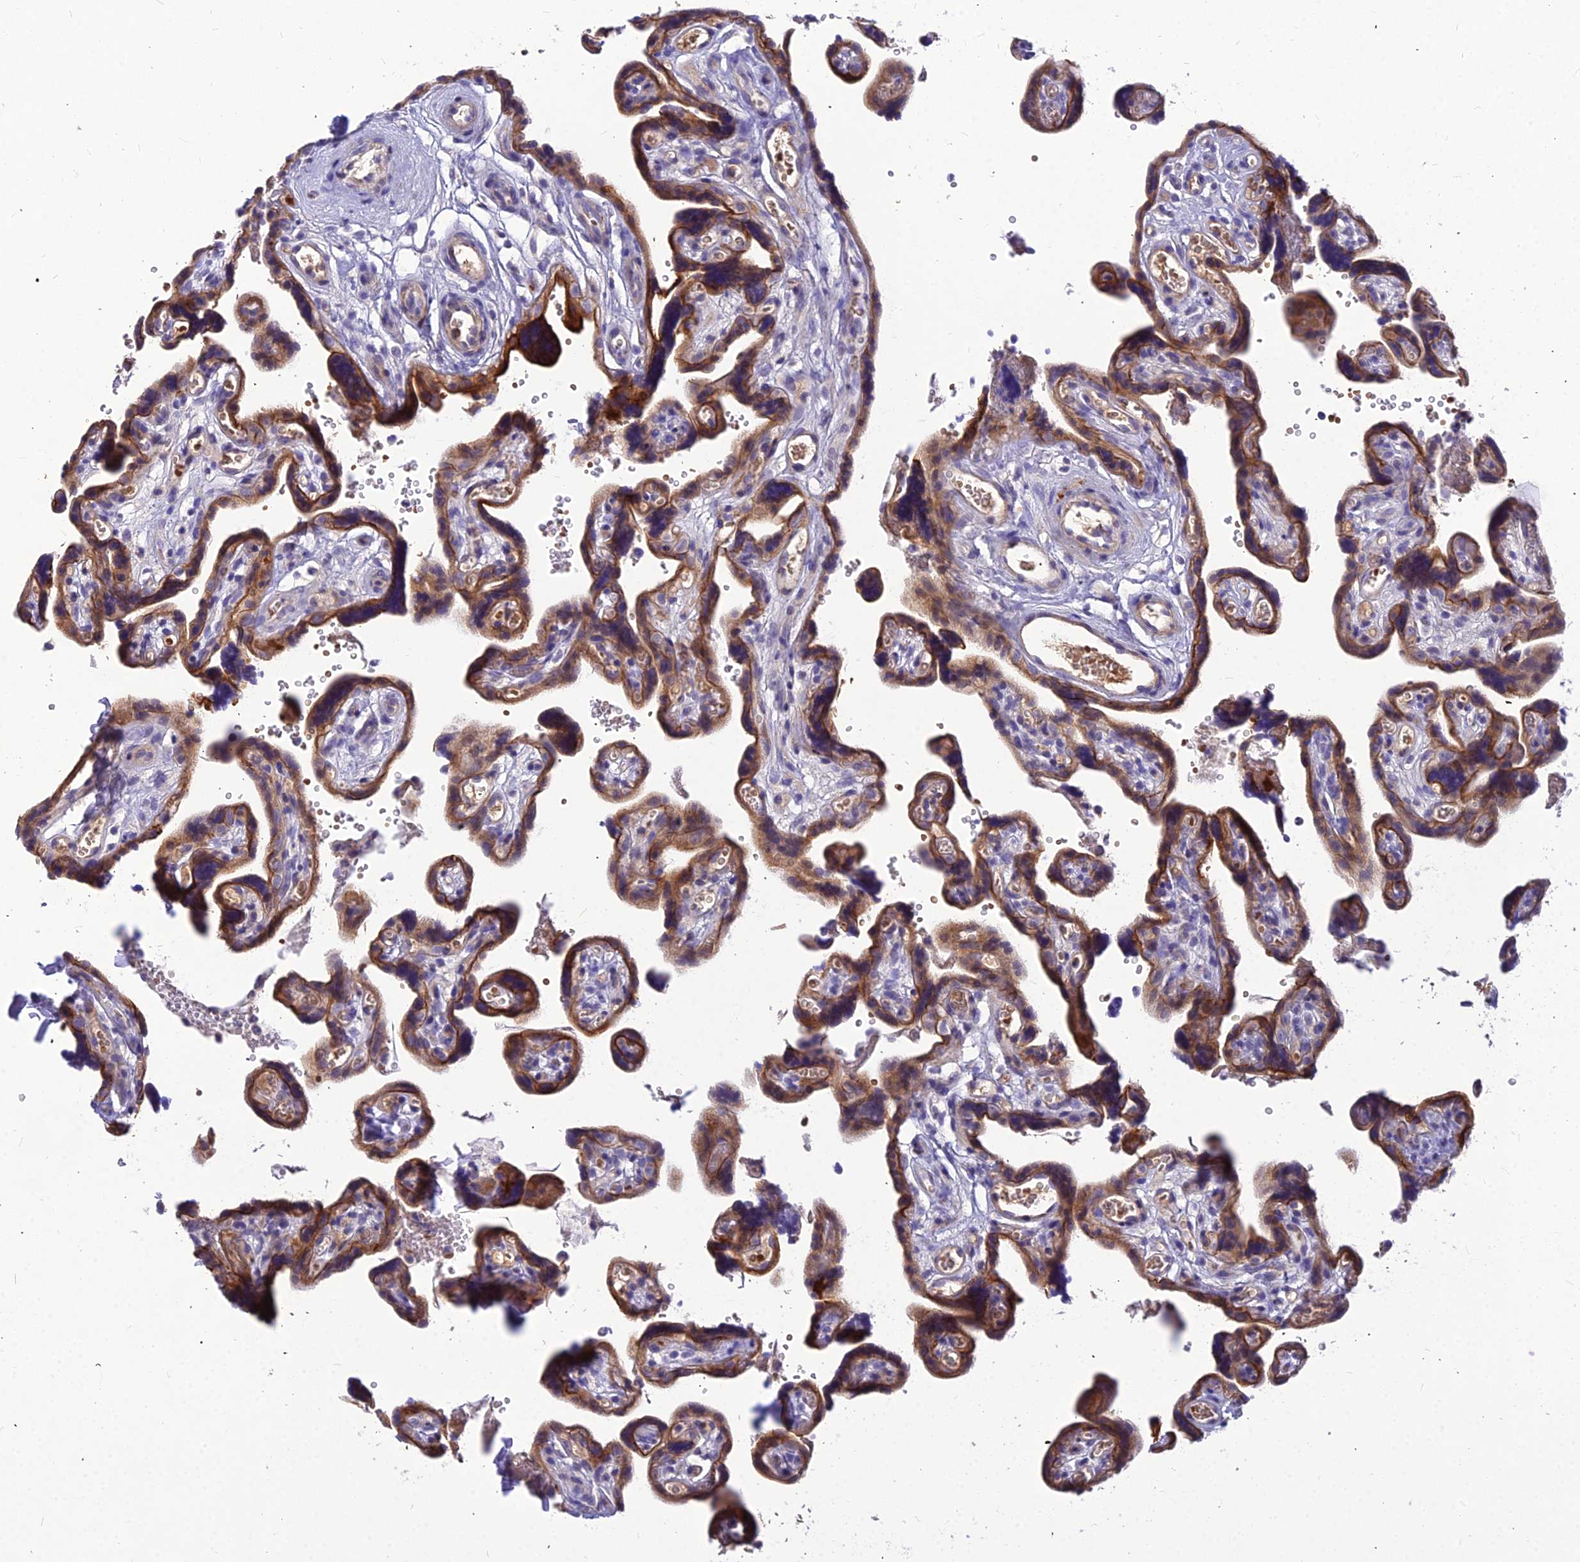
{"staining": {"intensity": "strong", "quantity": ">75%", "location": "cytoplasmic/membranous"}, "tissue": "placenta", "cell_type": "Trophoblastic cells", "image_type": "normal", "snomed": [{"axis": "morphology", "description": "Normal tissue, NOS"}, {"axis": "topography", "description": "Placenta"}], "caption": "Human placenta stained for a protein (brown) reveals strong cytoplasmic/membranous positive staining in about >75% of trophoblastic cells.", "gene": "DMRTA1", "patient": {"sex": "female", "age": 30}}